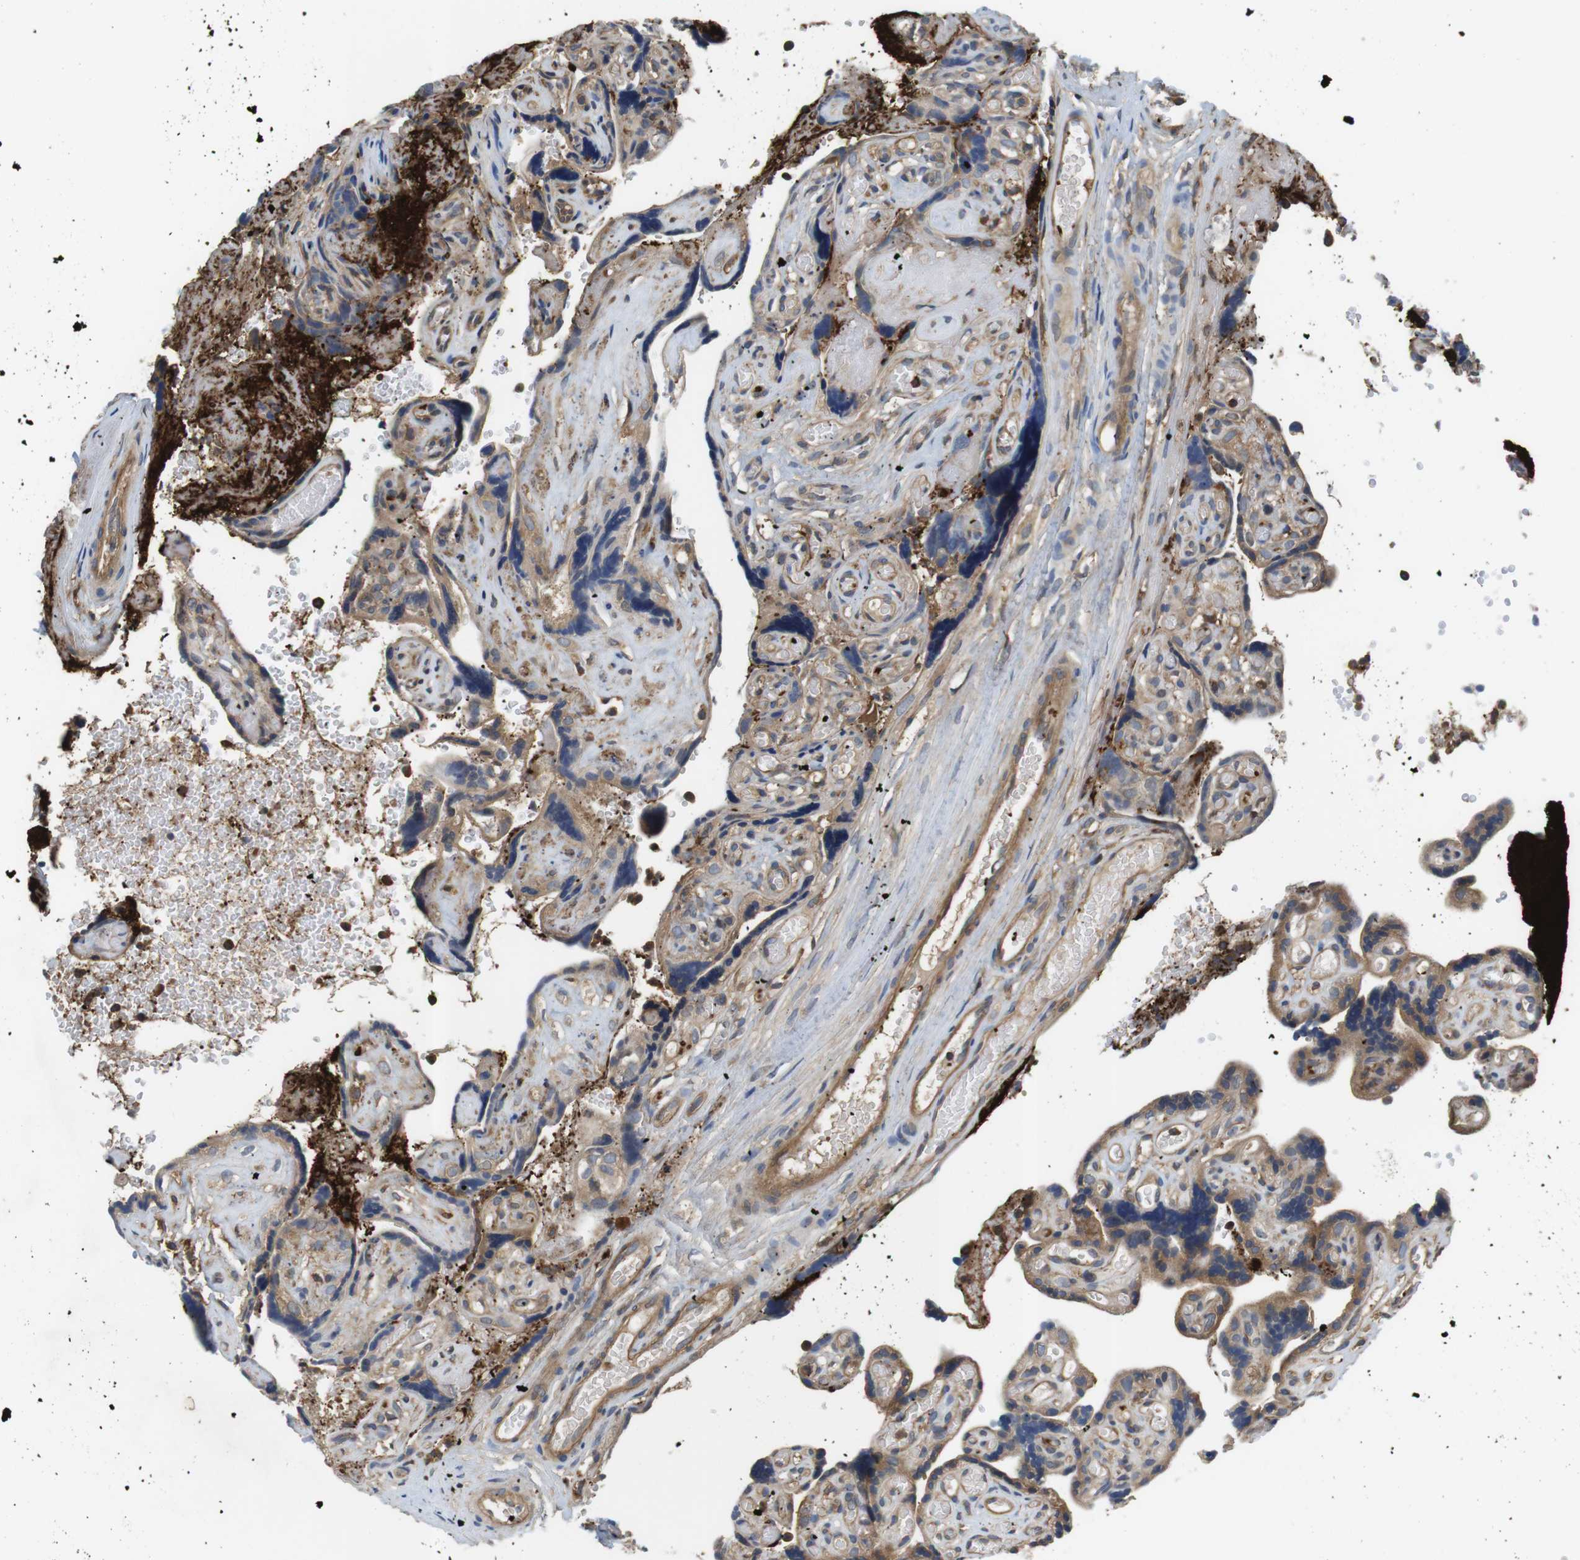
{"staining": {"intensity": "moderate", "quantity": "25%-75%", "location": "cytoplasmic/membranous"}, "tissue": "placenta", "cell_type": "Trophoblastic cells", "image_type": "normal", "snomed": [{"axis": "morphology", "description": "Normal tissue, NOS"}, {"axis": "topography", "description": "Placenta"}], "caption": "The immunohistochemical stain shows moderate cytoplasmic/membranous staining in trophoblastic cells of unremarkable placenta. Using DAB (3,3'-diaminobenzidine) (brown) and hematoxylin (blue) stains, captured at high magnification using brightfield microscopy.", "gene": "HERPUD2", "patient": {"sex": "female", "age": 30}}